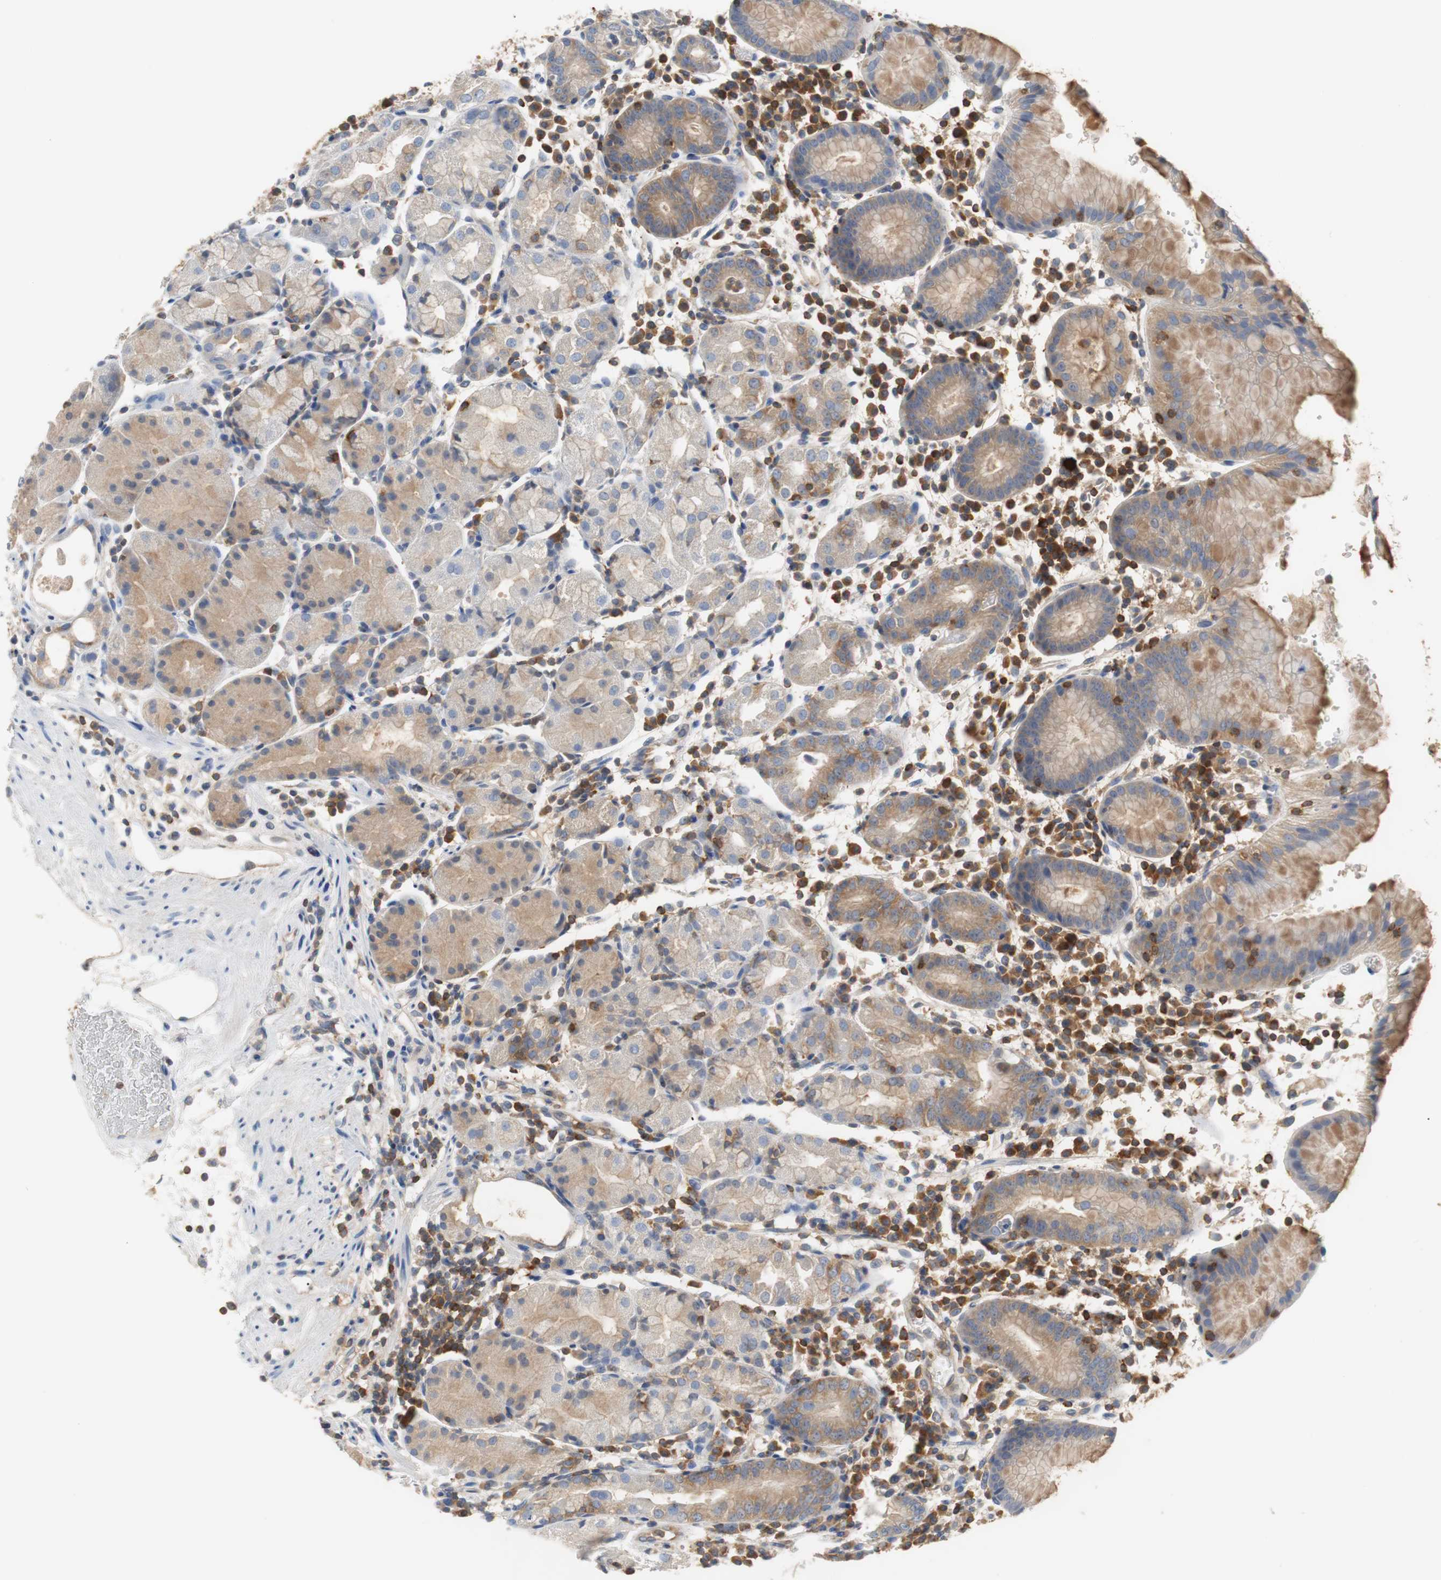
{"staining": {"intensity": "weak", "quantity": "25%-75%", "location": "cytoplasmic/membranous"}, "tissue": "stomach", "cell_type": "Glandular cells", "image_type": "normal", "snomed": [{"axis": "morphology", "description": "Normal tissue, NOS"}, {"axis": "topography", "description": "Stomach"}, {"axis": "topography", "description": "Stomach, lower"}], "caption": "DAB (3,3'-diaminobenzidine) immunohistochemical staining of normal stomach exhibits weak cytoplasmic/membranous protein staining in about 25%-75% of glandular cells.", "gene": "TSC22D4", "patient": {"sex": "female", "age": 75}}